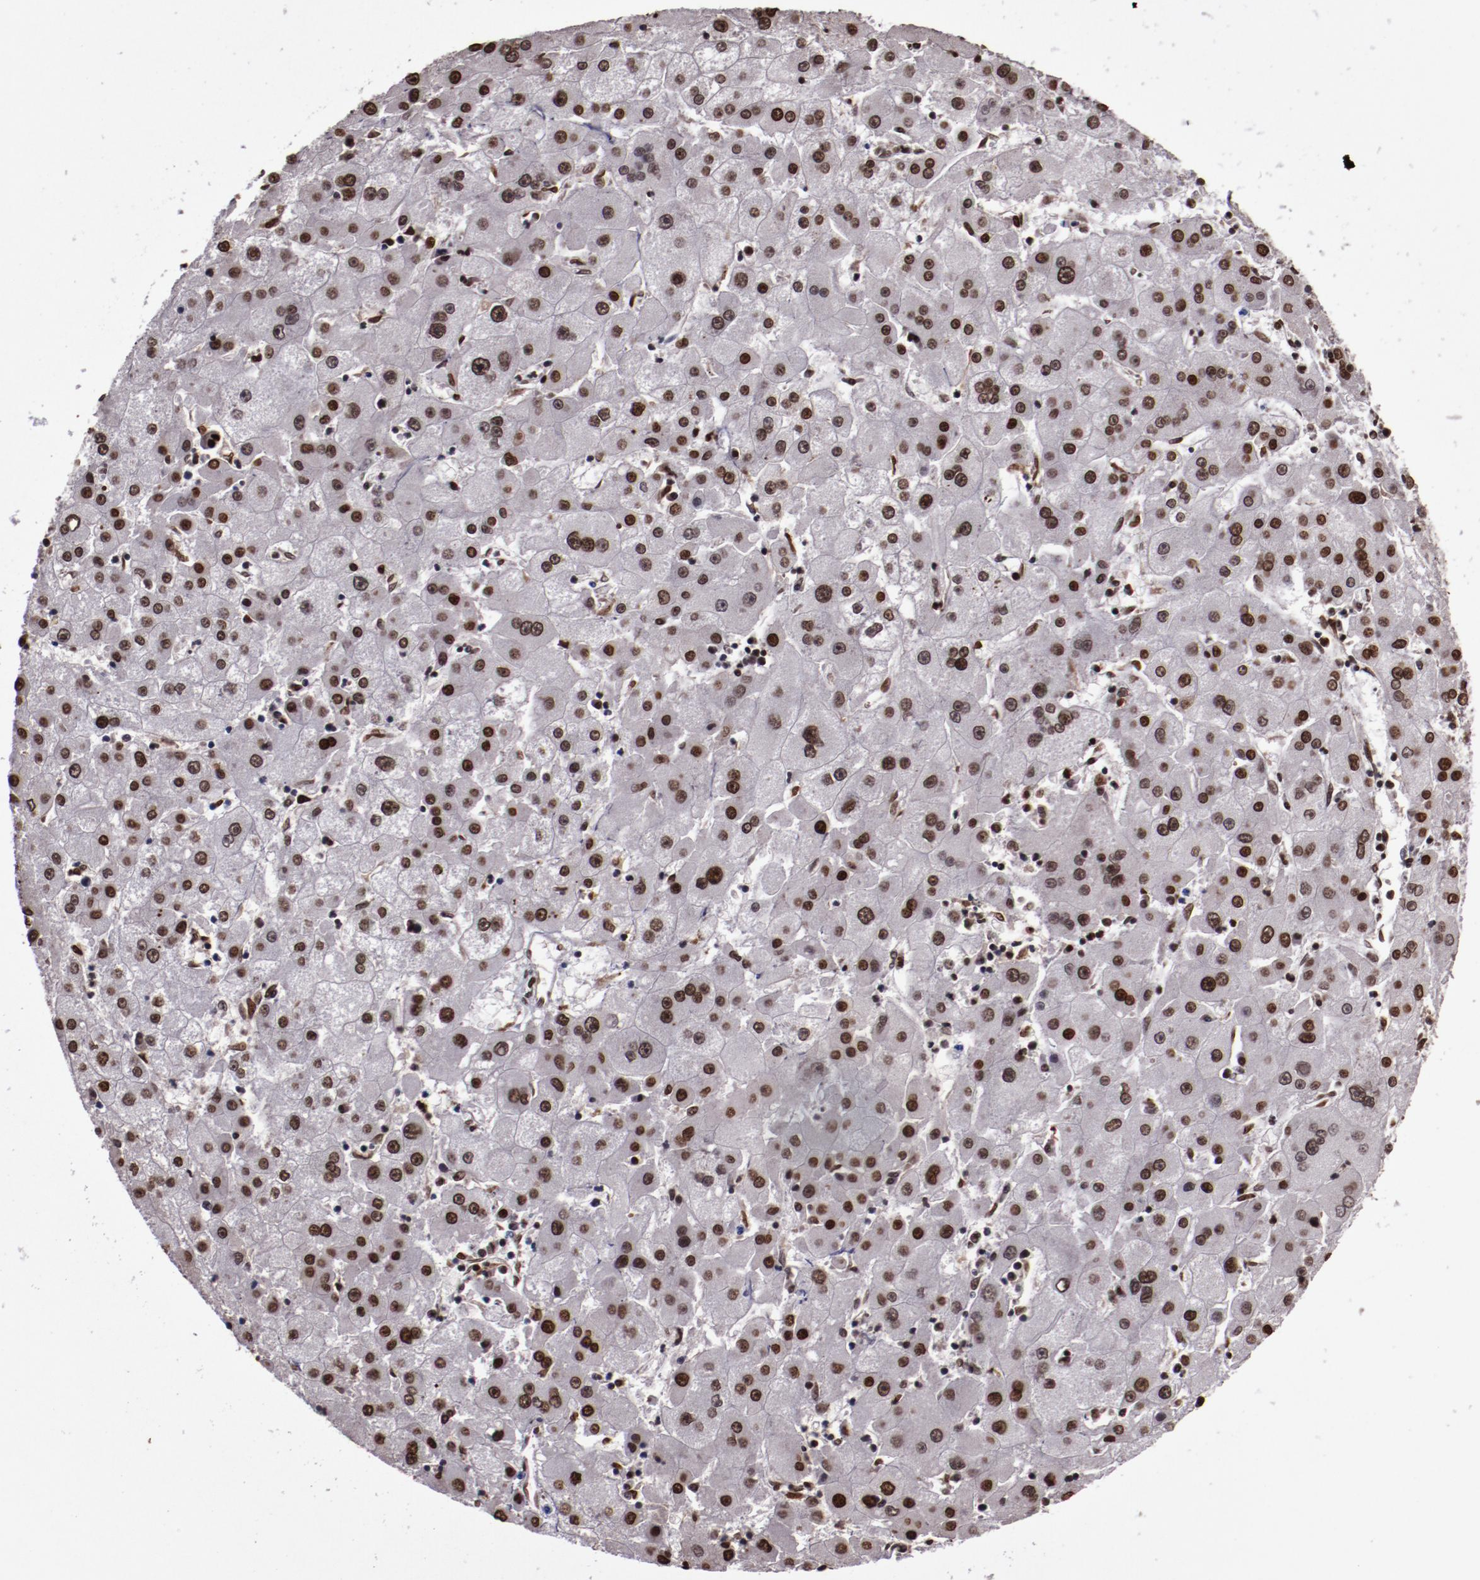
{"staining": {"intensity": "moderate", "quantity": ">75%", "location": "cytoplasmic/membranous,nuclear"}, "tissue": "liver cancer", "cell_type": "Tumor cells", "image_type": "cancer", "snomed": [{"axis": "morphology", "description": "Carcinoma, Hepatocellular, NOS"}, {"axis": "topography", "description": "Liver"}], "caption": "This is a histology image of immunohistochemistry staining of hepatocellular carcinoma (liver), which shows moderate staining in the cytoplasmic/membranous and nuclear of tumor cells.", "gene": "APEX1", "patient": {"sex": "male", "age": 72}}